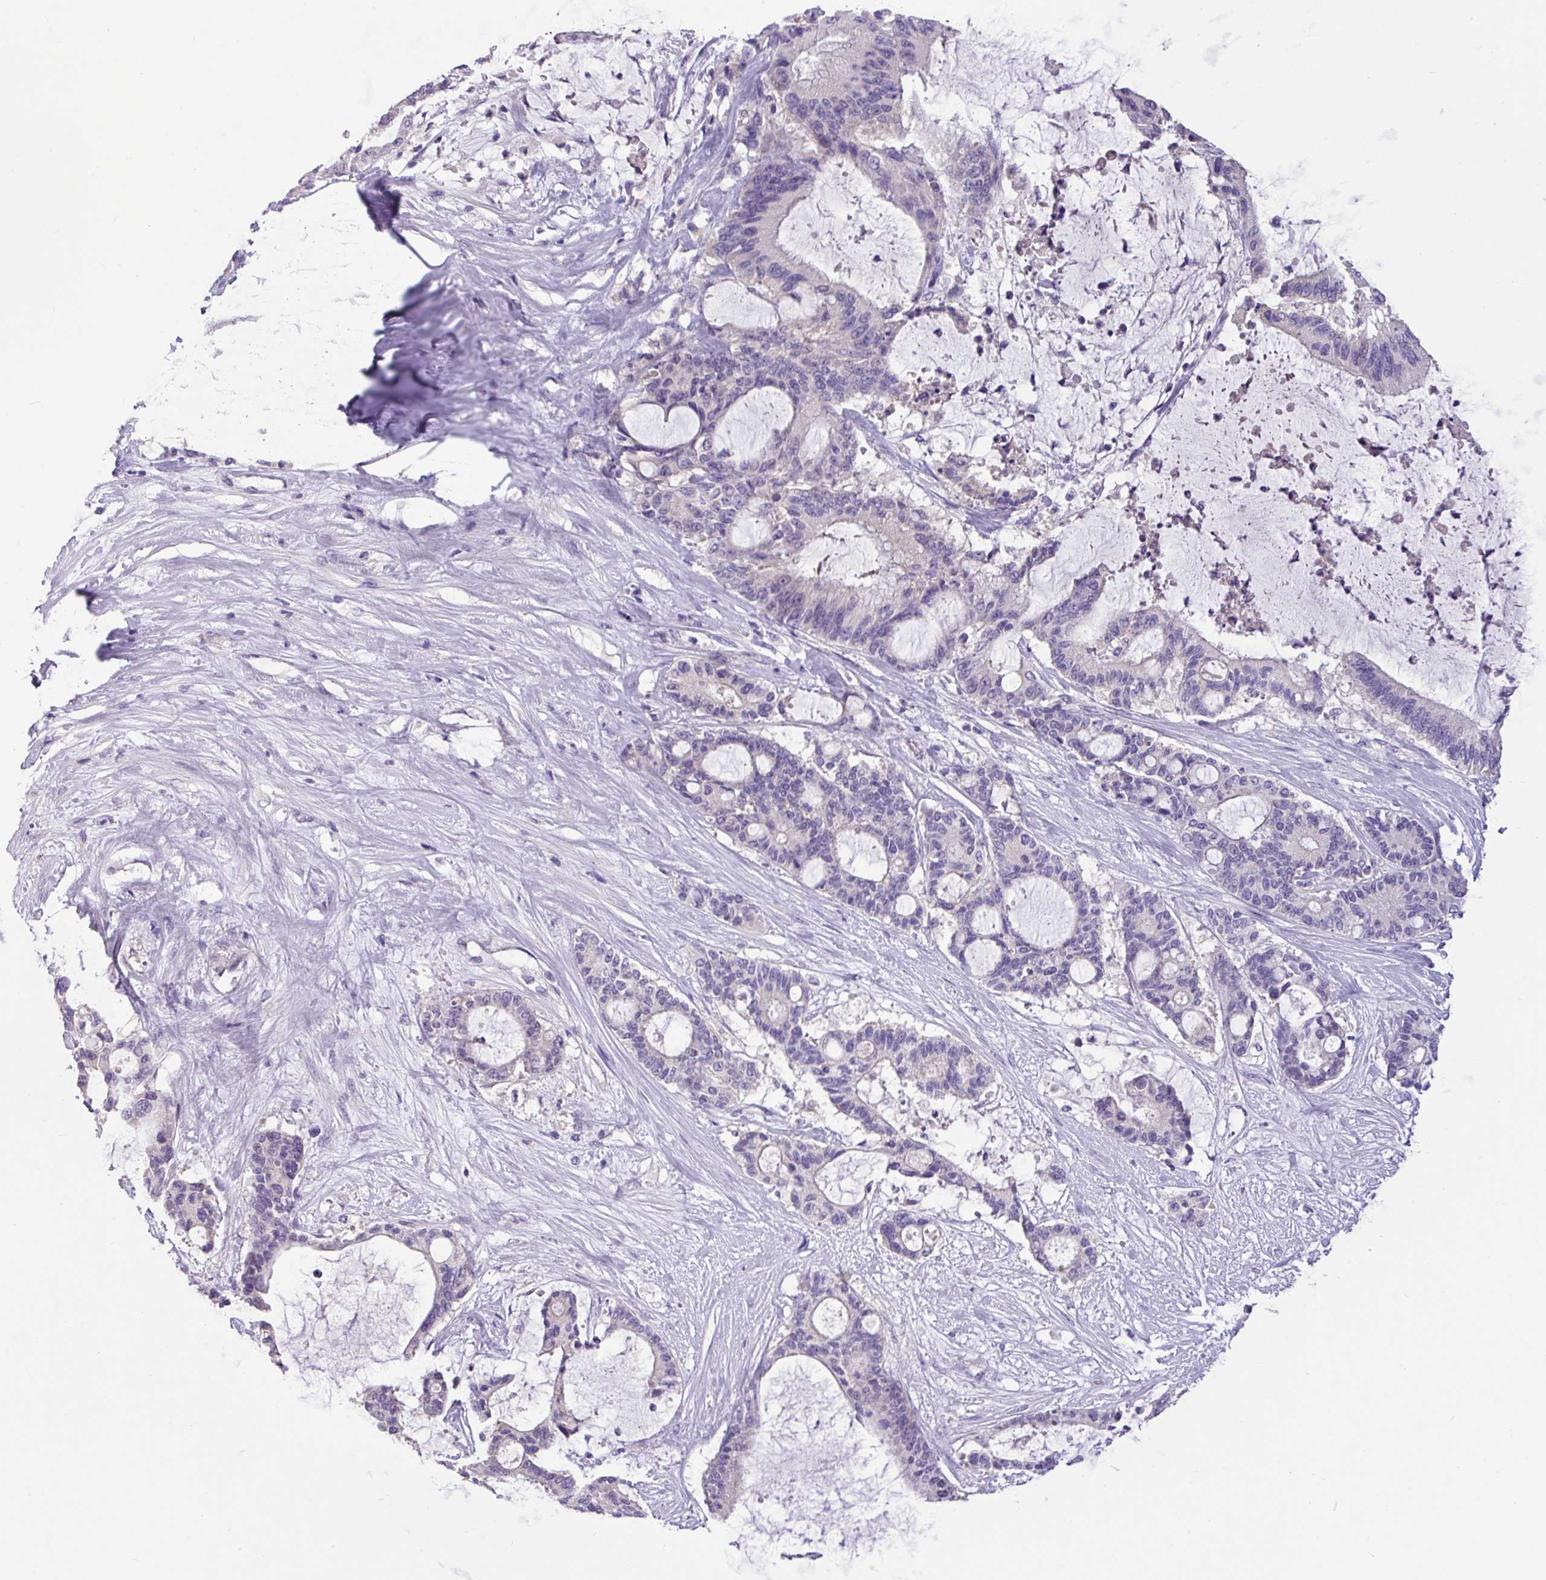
{"staining": {"intensity": "negative", "quantity": "none", "location": "none"}, "tissue": "liver cancer", "cell_type": "Tumor cells", "image_type": "cancer", "snomed": [{"axis": "morphology", "description": "Normal tissue, NOS"}, {"axis": "morphology", "description": "Cholangiocarcinoma"}, {"axis": "topography", "description": "Liver"}, {"axis": "topography", "description": "Peripheral nerve tissue"}], "caption": "DAB immunohistochemical staining of cholangiocarcinoma (liver) reveals no significant staining in tumor cells.", "gene": "PAX8", "patient": {"sex": "female", "age": 73}}